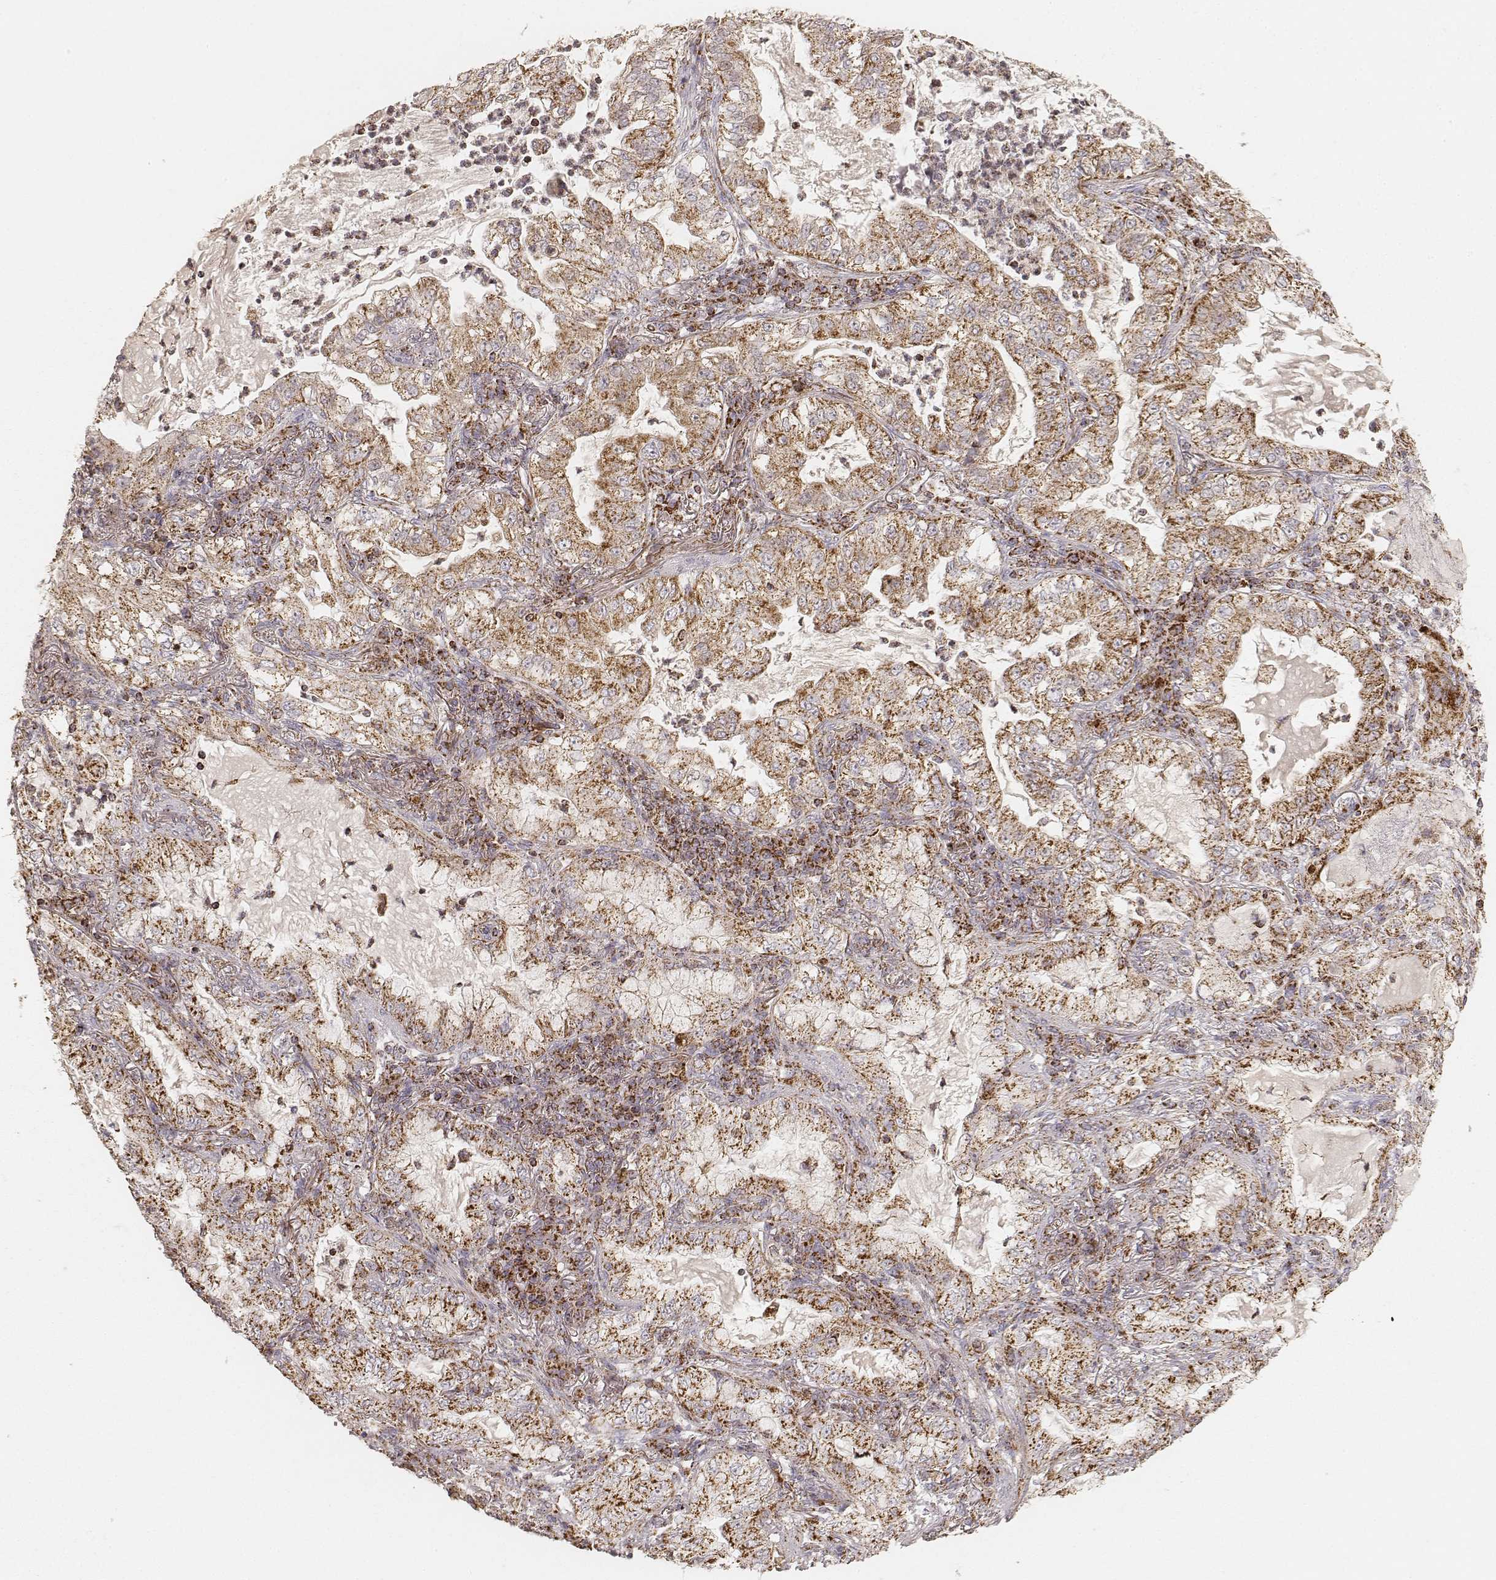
{"staining": {"intensity": "strong", "quantity": ">75%", "location": "cytoplasmic/membranous"}, "tissue": "lung cancer", "cell_type": "Tumor cells", "image_type": "cancer", "snomed": [{"axis": "morphology", "description": "Adenocarcinoma, NOS"}, {"axis": "topography", "description": "Lung"}], "caption": "Protein analysis of adenocarcinoma (lung) tissue shows strong cytoplasmic/membranous positivity in approximately >75% of tumor cells. (DAB = brown stain, brightfield microscopy at high magnification).", "gene": "CS", "patient": {"sex": "female", "age": 73}}